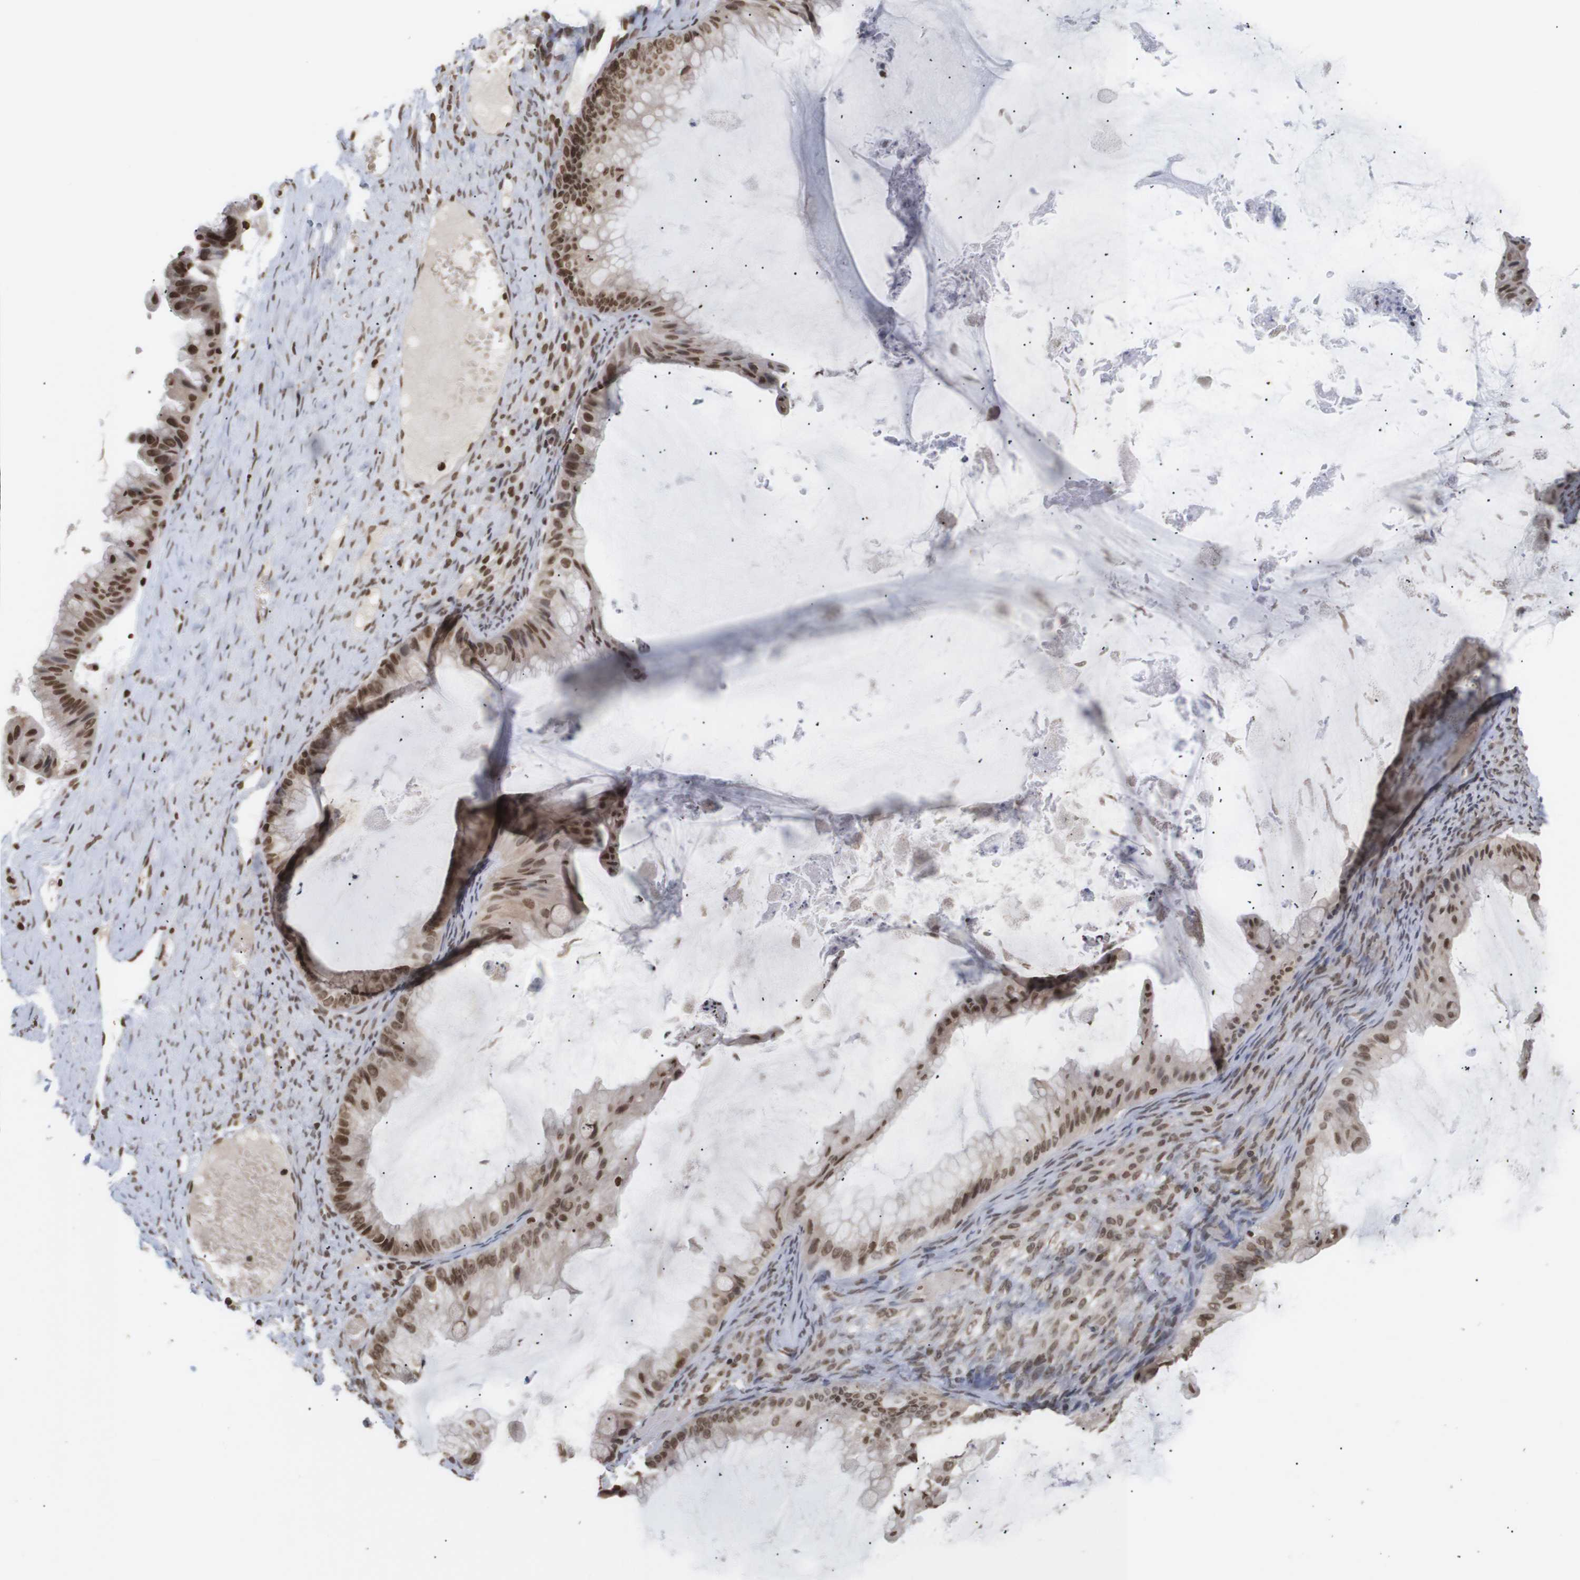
{"staining": {"intensity": "moderate", "quantity": ">75%", "location": "nuclear"}, "tissue": "ovarian cancer", "cell_type": "Tumor cells", "image_type": "cancer", "snomed": [{"axis": "morphology", "description": "Cystadenocarcinoma, mucinous, NOS"}, {"axis": "topography", "description": "Ovary"}], "caption": "The photomicrograph displays a brown stain indicating the presence of a protein in the nuclear of tumor cells in ovarian cancer. Immunohistochemistry (ihc) stains the protein of interest in brown and the nuclei are stained blue.", "gene": "ETV5", "patient": {"sex": "female", "age": 61}}